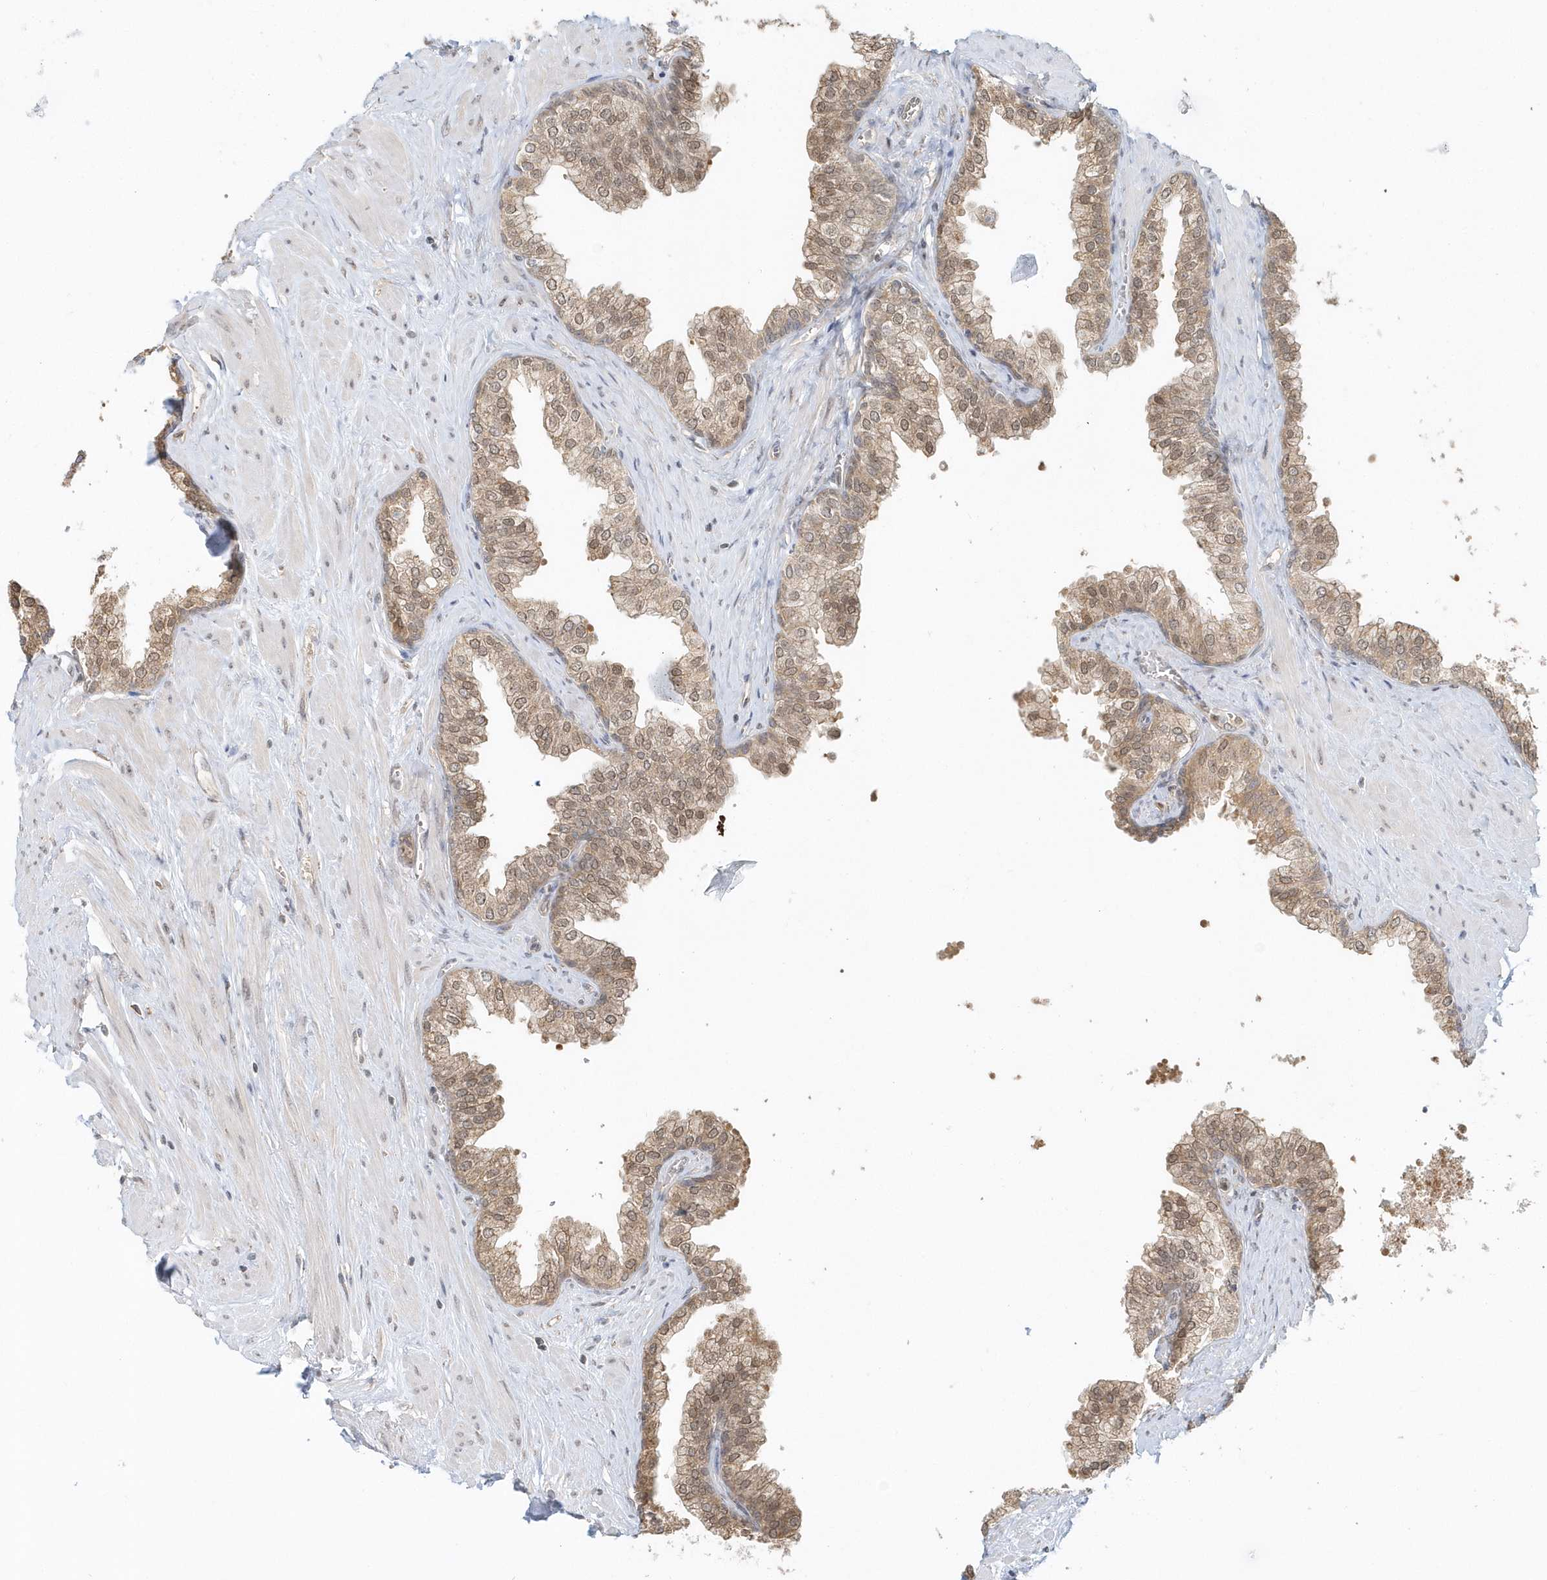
{"staining": {"intensity": "moderate", "quantity": ">75%", "location": "cytoplasmic/membranous,nuclear"}, "tissue": "prostate", "cell_type": "Glandular cells", "image_type": "normal", "snomed": [{"axis": "morphology", "description": "Normal tissue, NOS"}, {"axis": "morphology", "description": "Urothelial carcinoma, Low grade"}, {"axis": "topography", "description": "Urinary bladder"}, {"axis": "topography", "description": "Prostate"}], "caption": "Immunohistochemical staining of unremarkable prostate shows moderate cytoplasmic/membranous,nuclear protein positivity in about >75% of glandular cells. (Brightfield microscopy of DAB IHC at high magnification).", "gene": "PSMD6", "patient": {"sex": "male", "age": 60}}